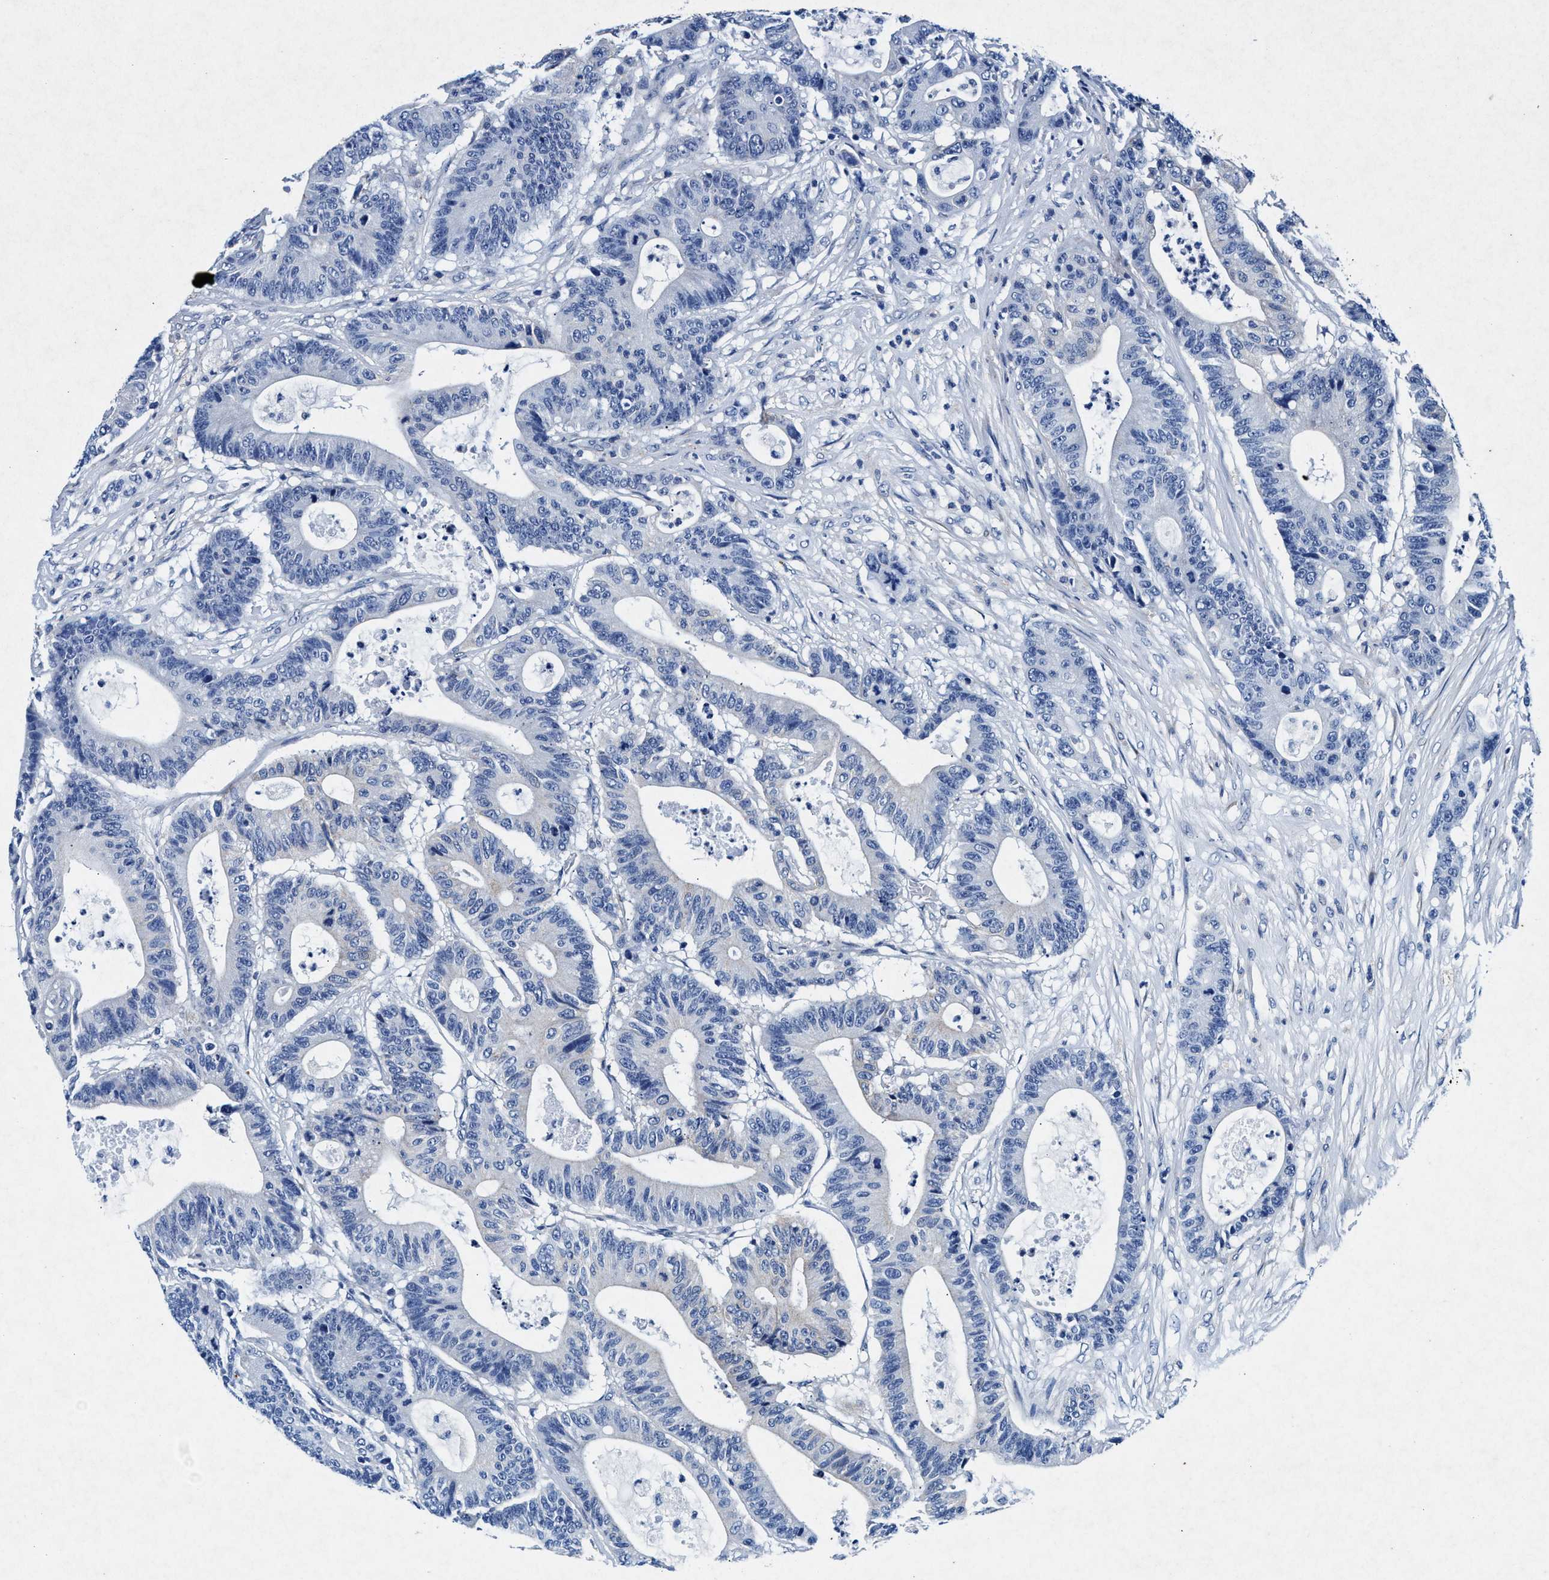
{"staining": {"intensity": "negative", "quantity": "none", "location": "none"}, "tissue": "colorectal cancer", "cell_type": "Tumor cells", "image_type": "cancer", "snomed": [{"axis": "morphology", "description": "Adenocarcinoma, NOS"}, {"axis": "topography", "description": "Colon"}], "caption": "The micrograph shows no significant staining in tumor cells of adenocarcinoma (colorectal).", "gene": "SLC8A1", "patient": {"sex": "female", "age": 84}}